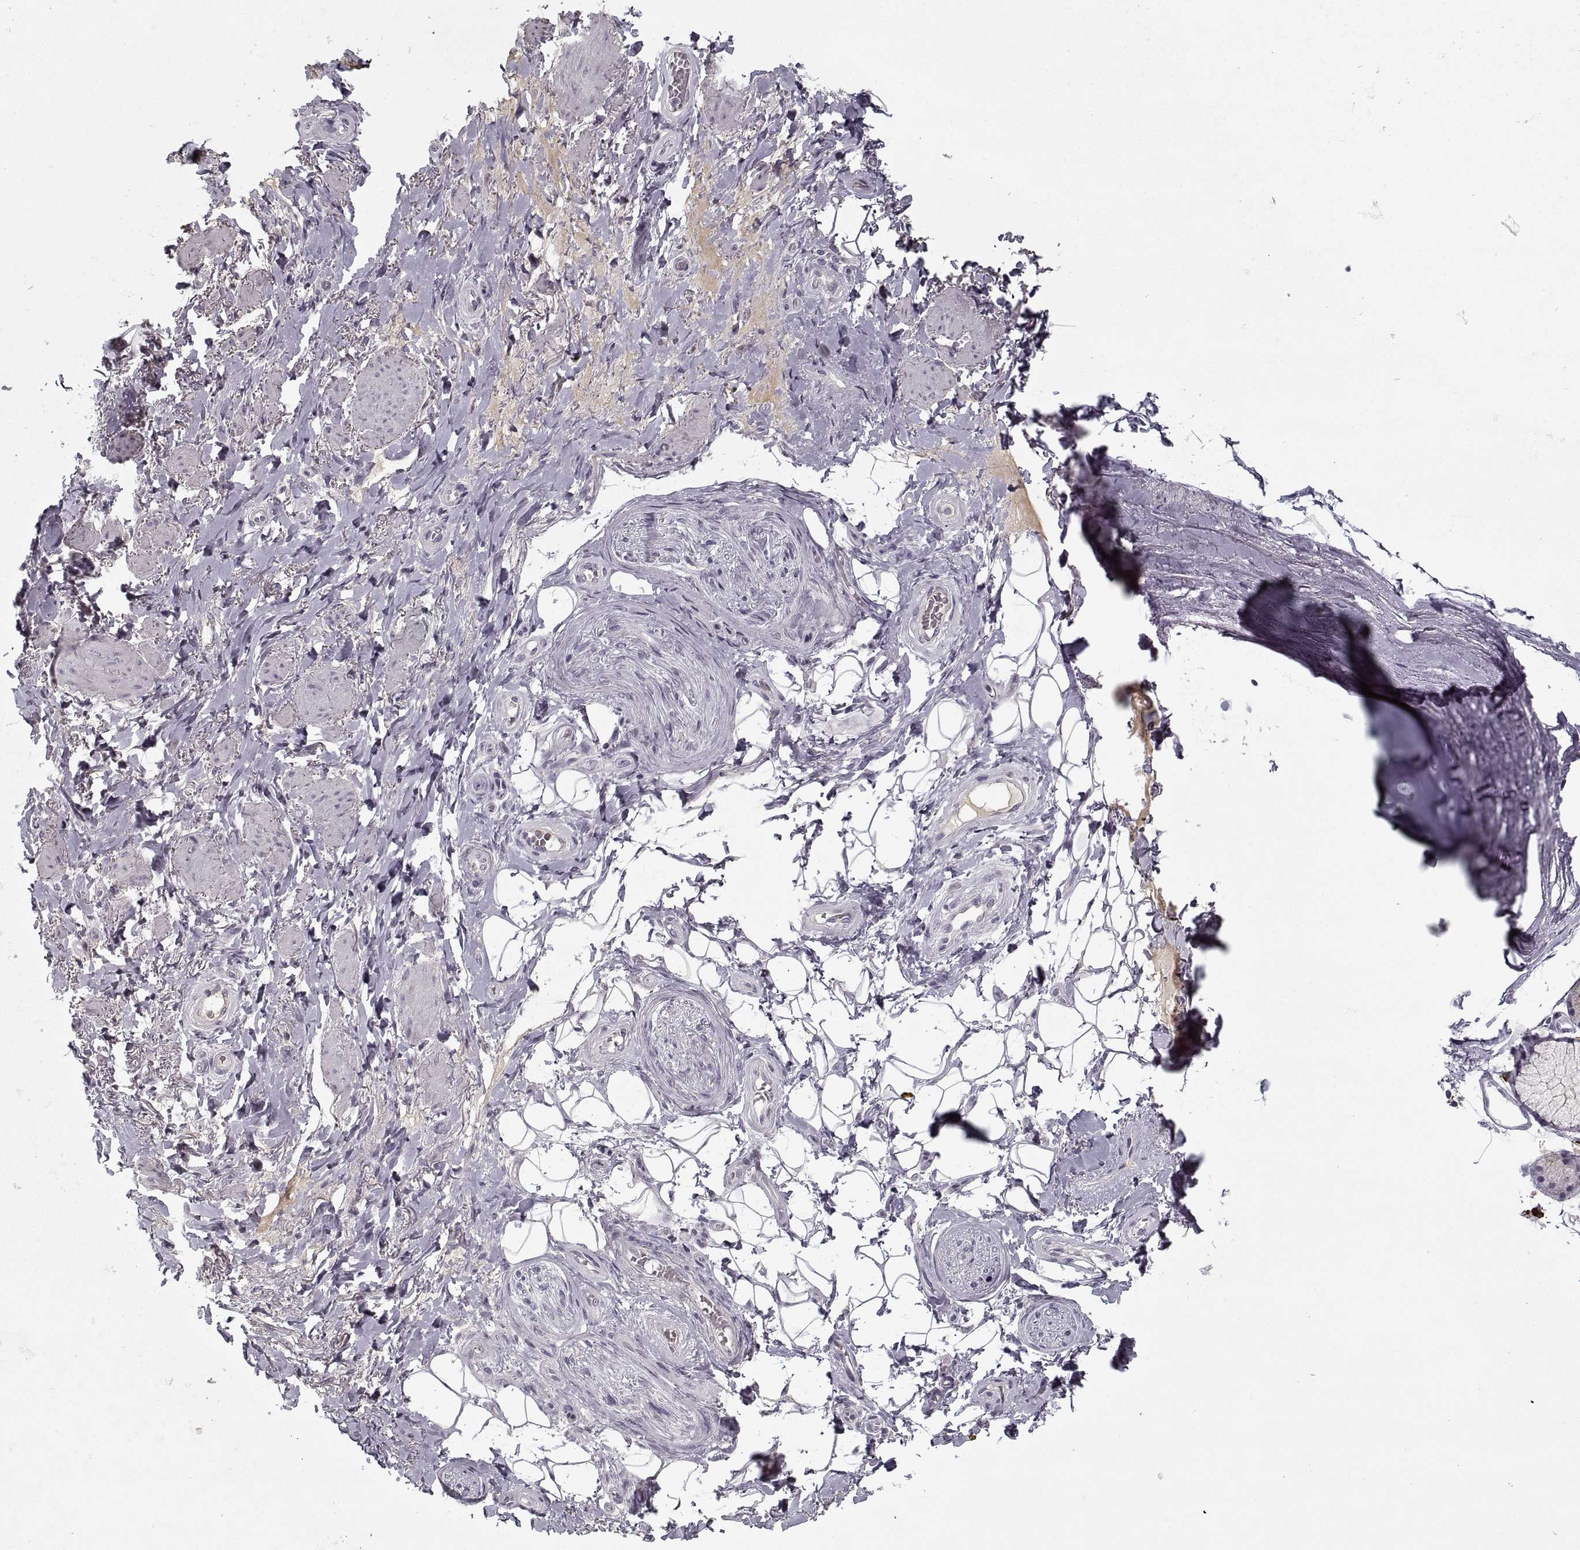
{"staining": {"intensity": "negative", "quantity": "none", "location": "none"}, "tissue": "adipose tissue", "cell_type": "Adipocytes", "image_type": "normal", "snomed": [{"axis": "morphology", "description": "Normal tissue, NOS"}, {"axis": "topography", "description": "Anal"}, {"axis": "topography", "description": "Peripheral nerve tissue"}], "caption": "High power microscopy photomicrograph of an IHC image of normal adipose tissue, revealing no significant staining in adipocytes.", "gene": "GAD2", "patient": {"sex": "male", "age": 53}}